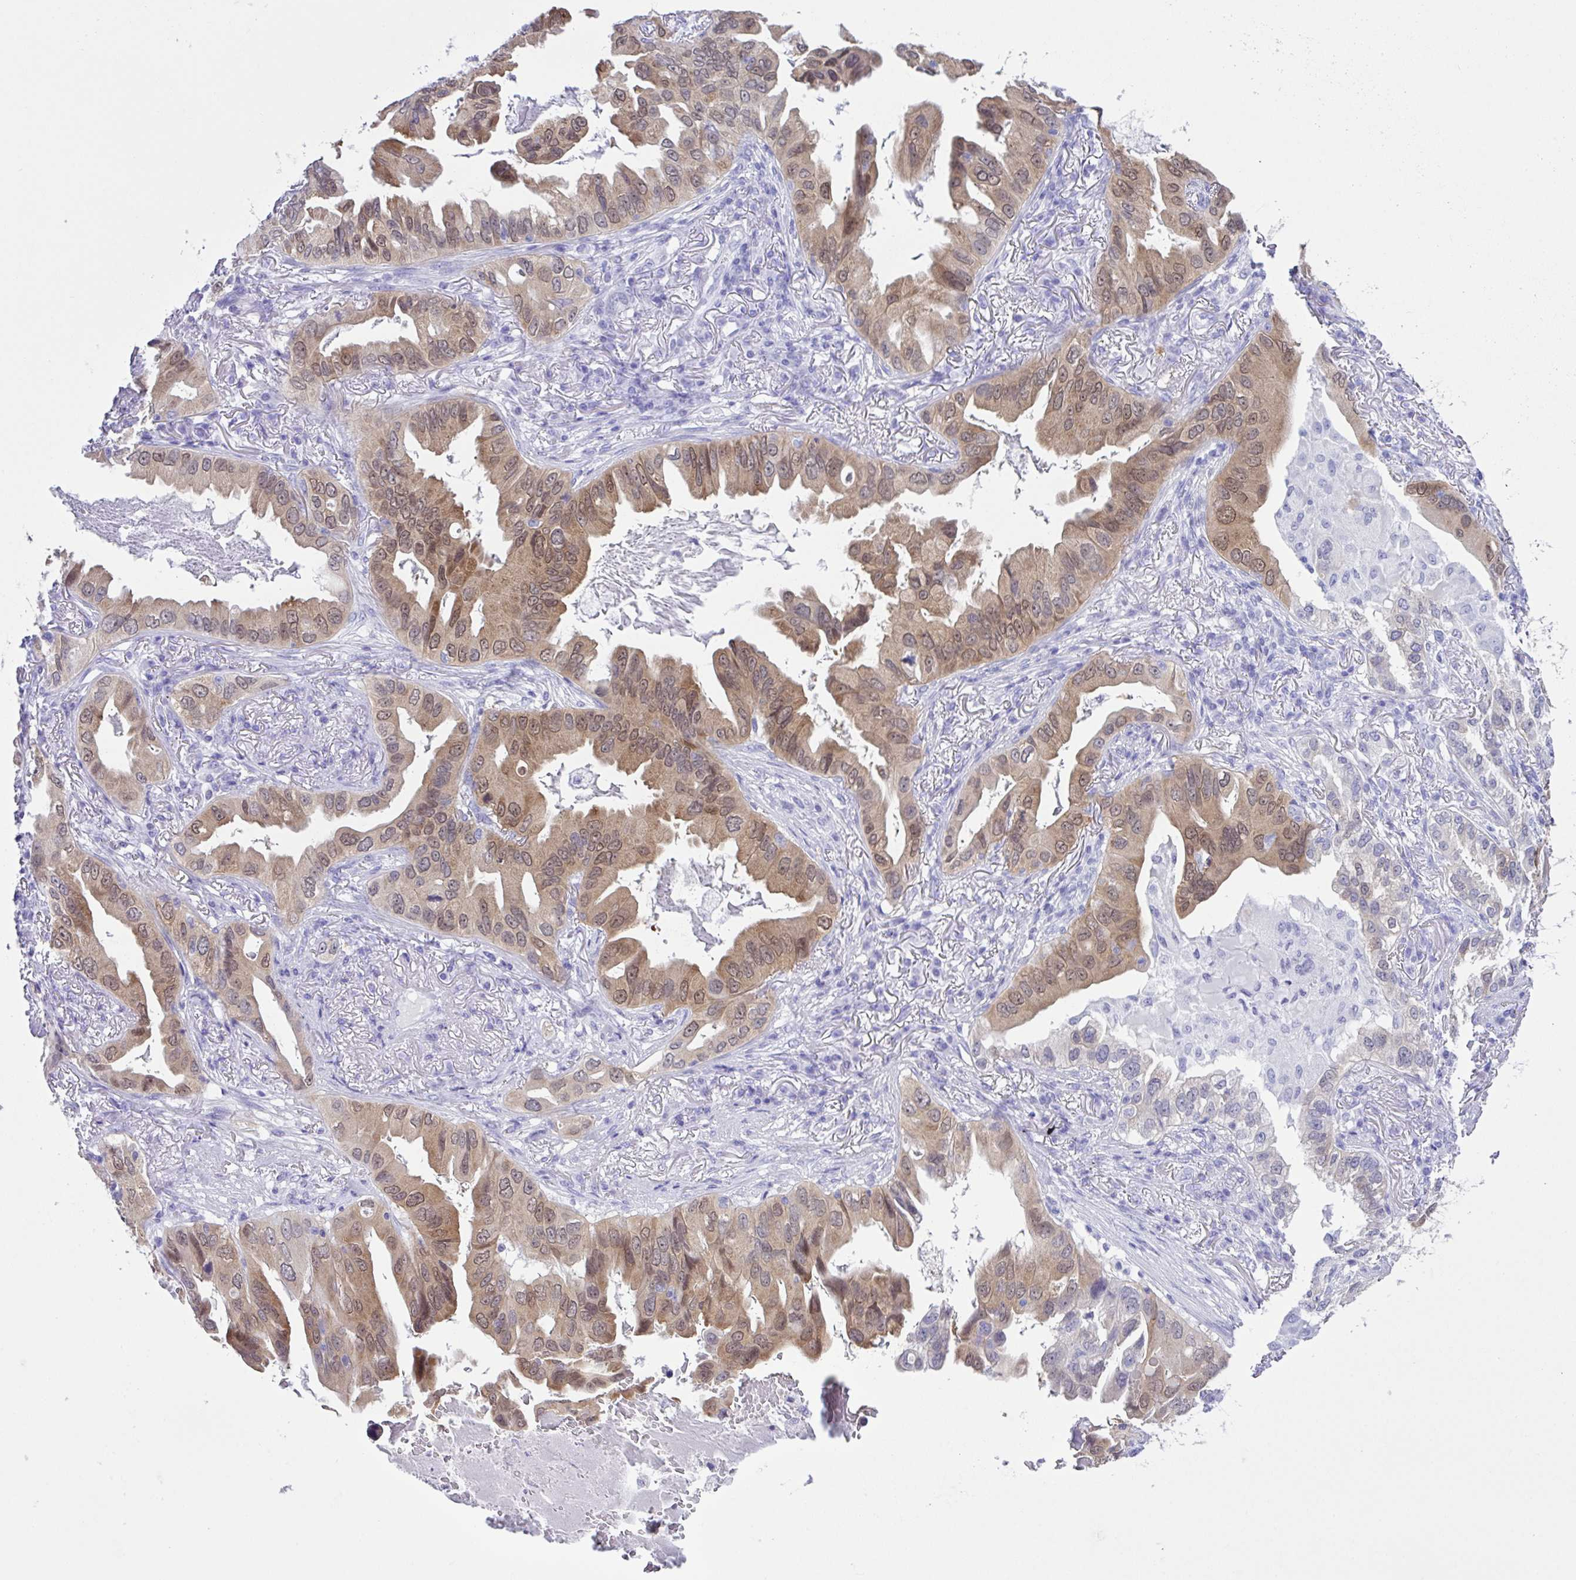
{"staining": {"intensity": "weak", "quantity": ">75%", "location": "cytoplasmic/membranous,nuclear"}, "tissue": "lung cancer", "cell_type": "Tumor cells", "image_type": "cancer", "snomed": [{"axis": "morphology", "description": "Adenocarcinoma, NOS"}, {"axis": "topography", "description": "Lung"}], "caption": "High-power microscopy captured an IHC histopathology image of lung adenocarcinoma, revealing weak cytoplasmic/membranous and nuclear positivity in approximately >75% of tumor cells.", "gene": "LGALS4", "patient": {"sex": "female", "age": 69}}